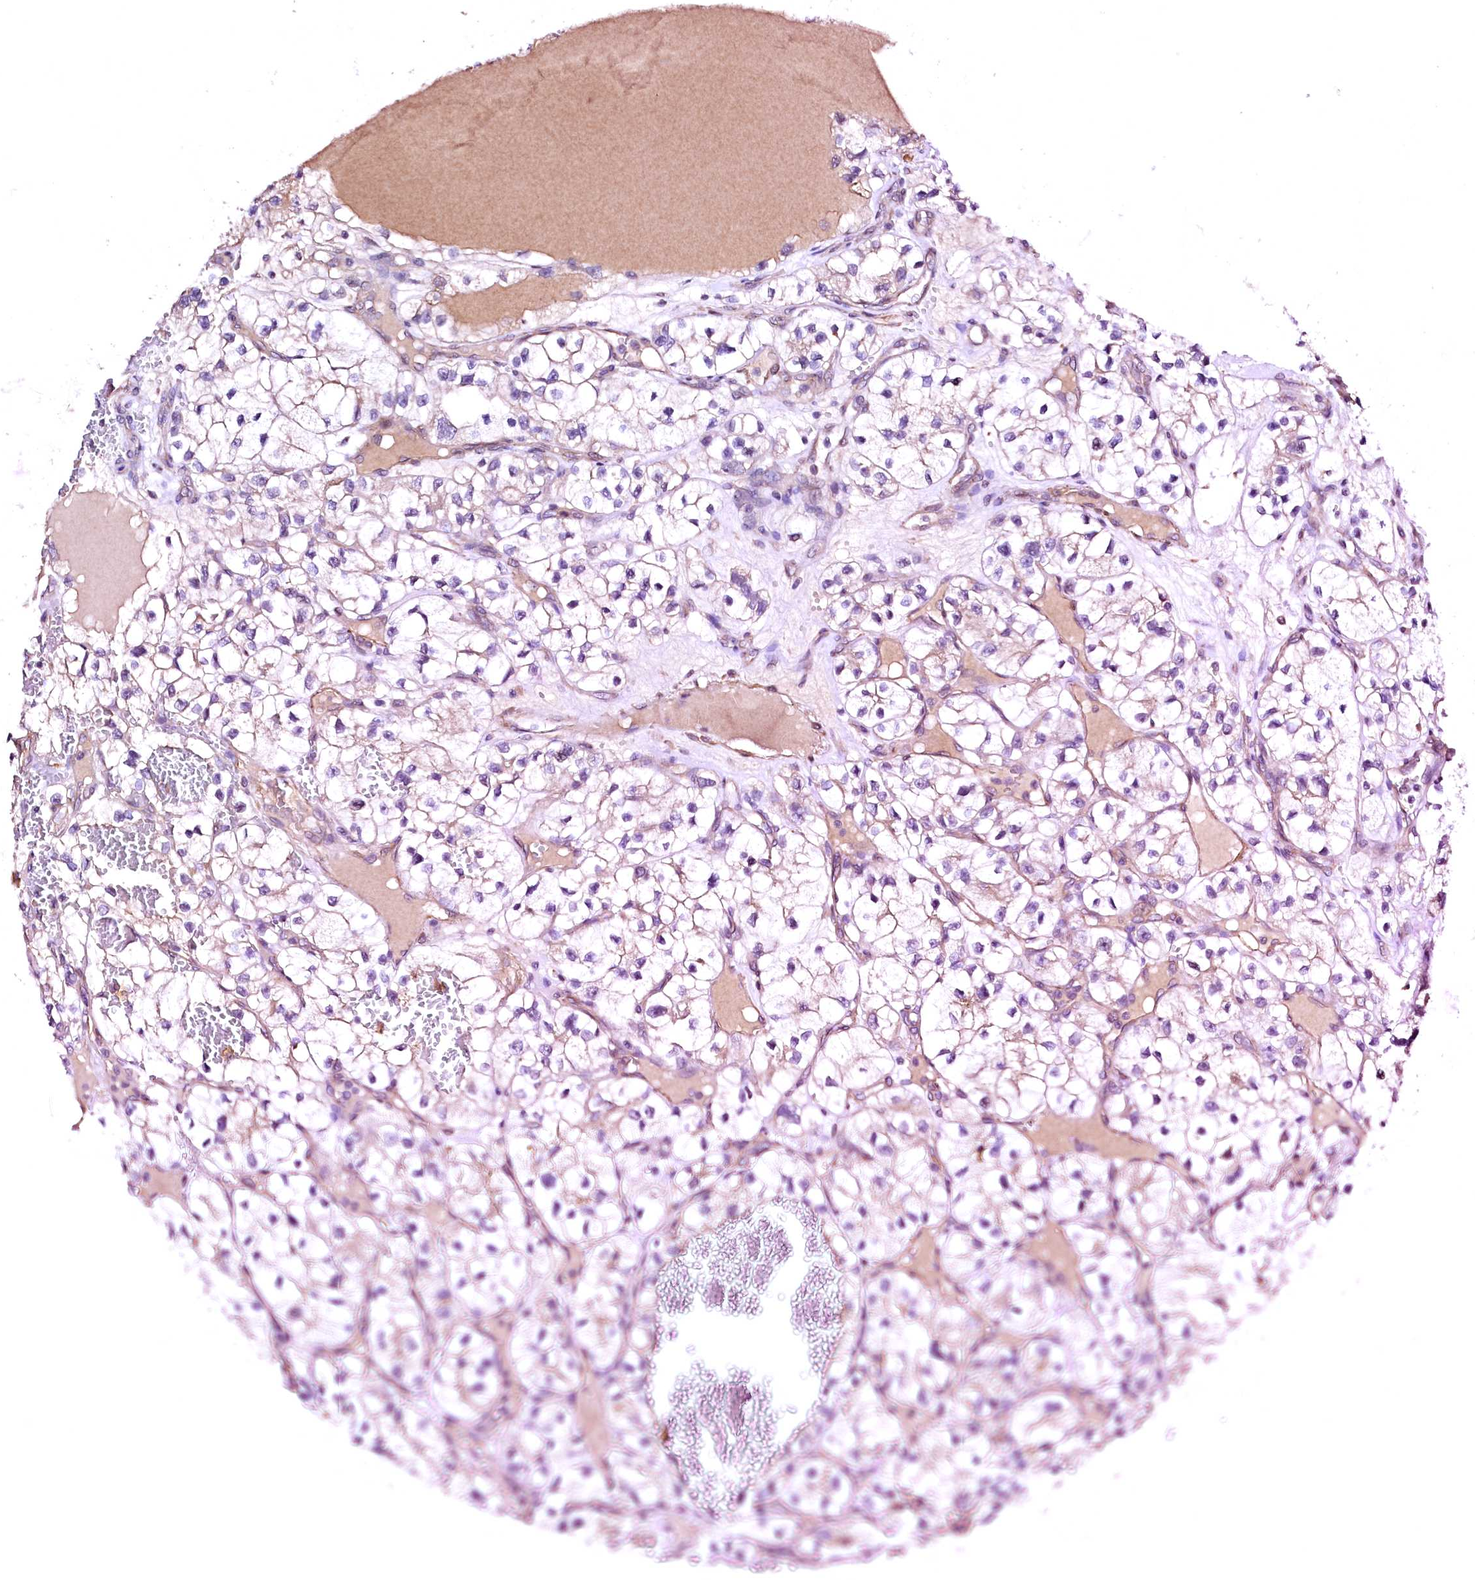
{"staining": {"intensity": "negative", "quantity": "none", "location": "none"}, "tissue": "renal cancer", "cell_type": "Tumor cells", "image_type": "cancer", "snomed": [{"axis": "morphology", "description": "Adenocarcinoma, NOS"}, {"axis": "topography", "description": "Kidney"}], "caption": "Protein analysis of renal adenocarcinoma displays no significant expression in tumor cells.", "gene": "GPR176", "patient": {"sex": "female", "age": 57}}